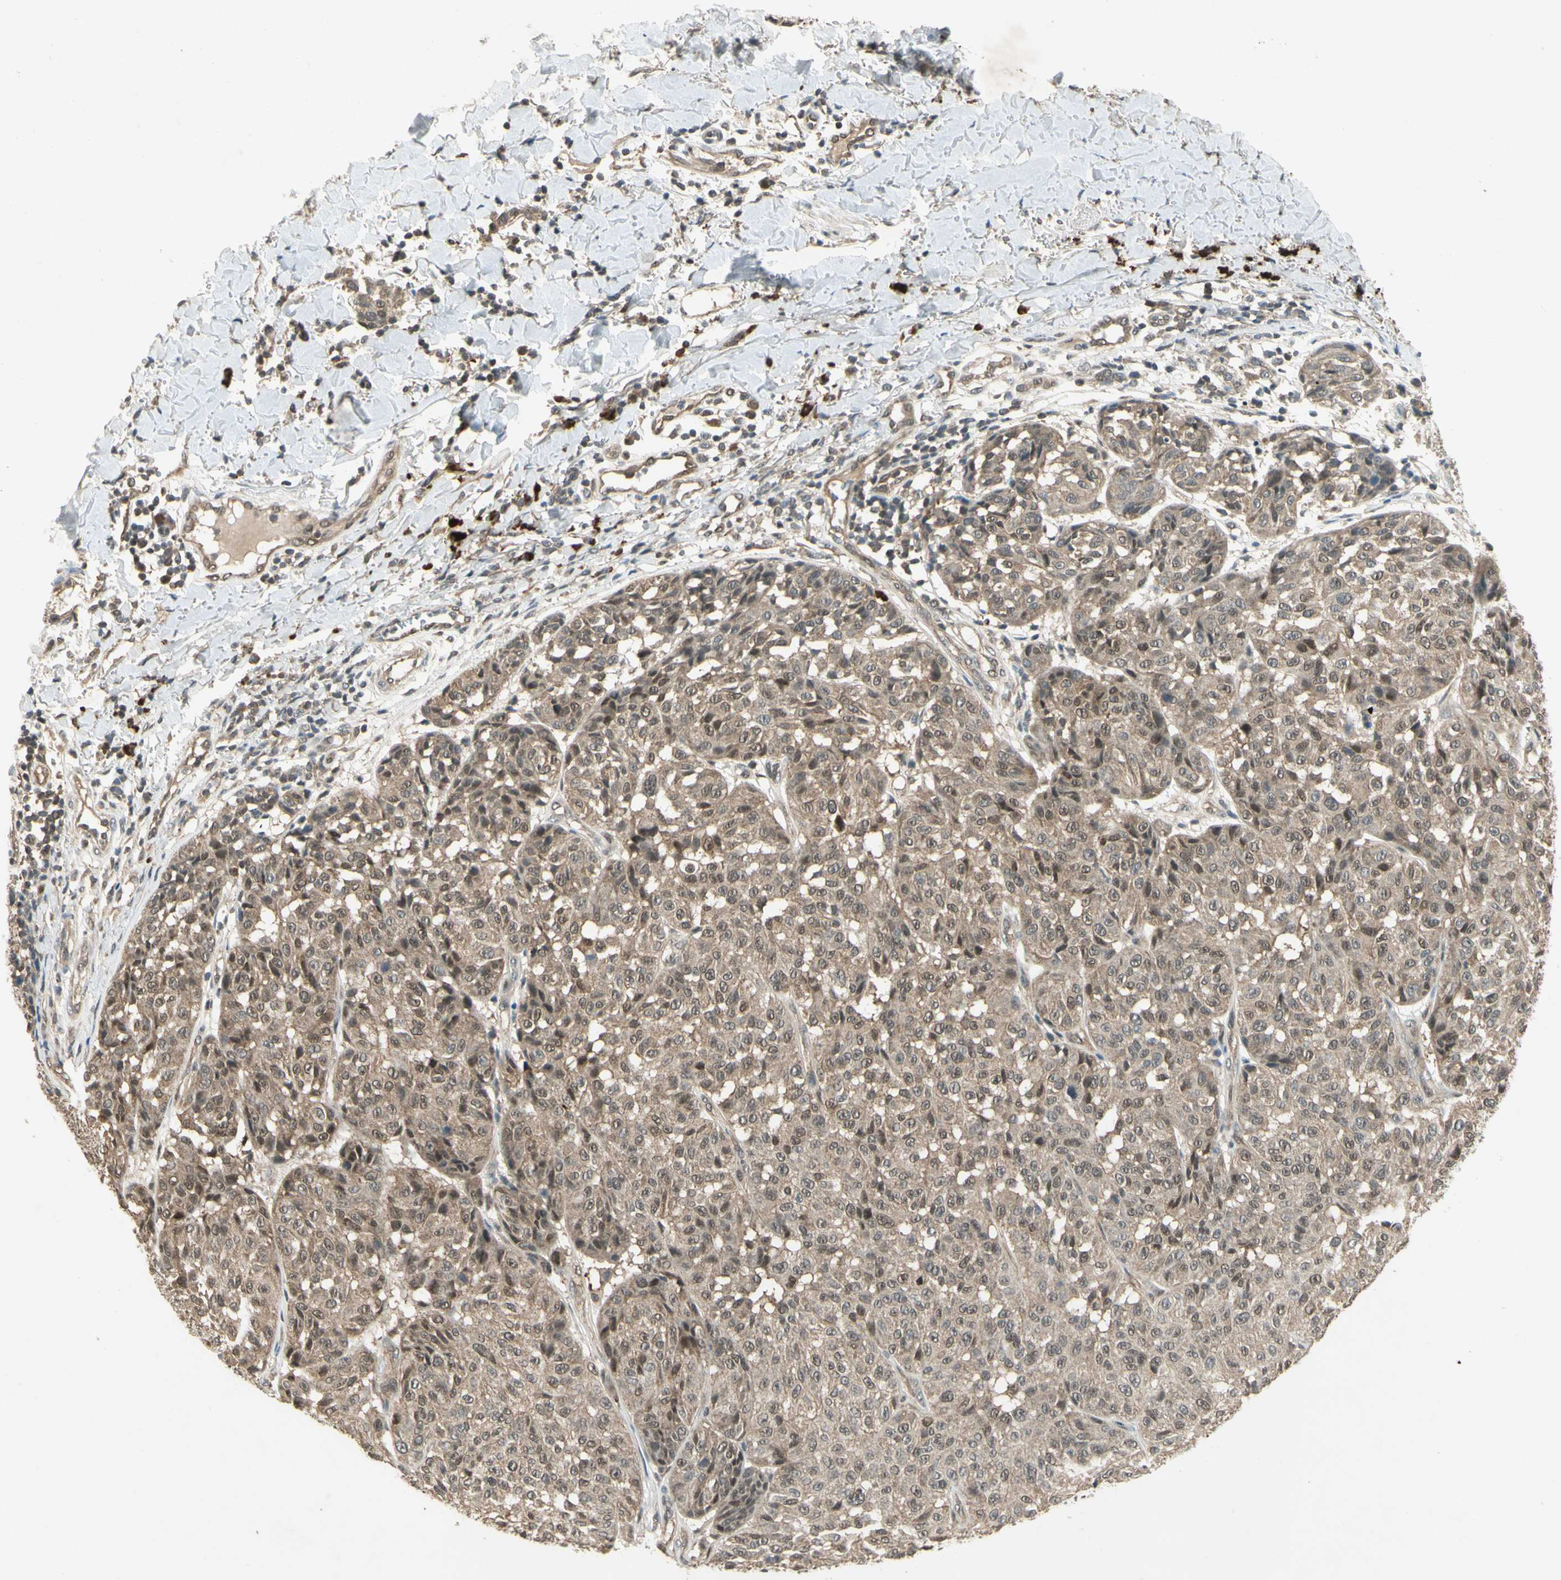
{"staining": {"intensity": "moderate", "quantity": ">75%", "location": "cytoplasmic/membranous,nuclear"}, "tissue": "melanoma", "cell_type": "Tumor cells", "image_type": "cancer", "snomed": [{"axis": "morphology", "description": "Malignant melanoma, NOS"}, {"axis": "topography", "description": "Skin"}], "caption": "A brown stain shows moderate cytoplasmic/membranous and nuclear positivity of a protein in malignant melanoma tumor cells.", "gene": "PSMD5", "patient": {"sex": "female", "age": 46}}